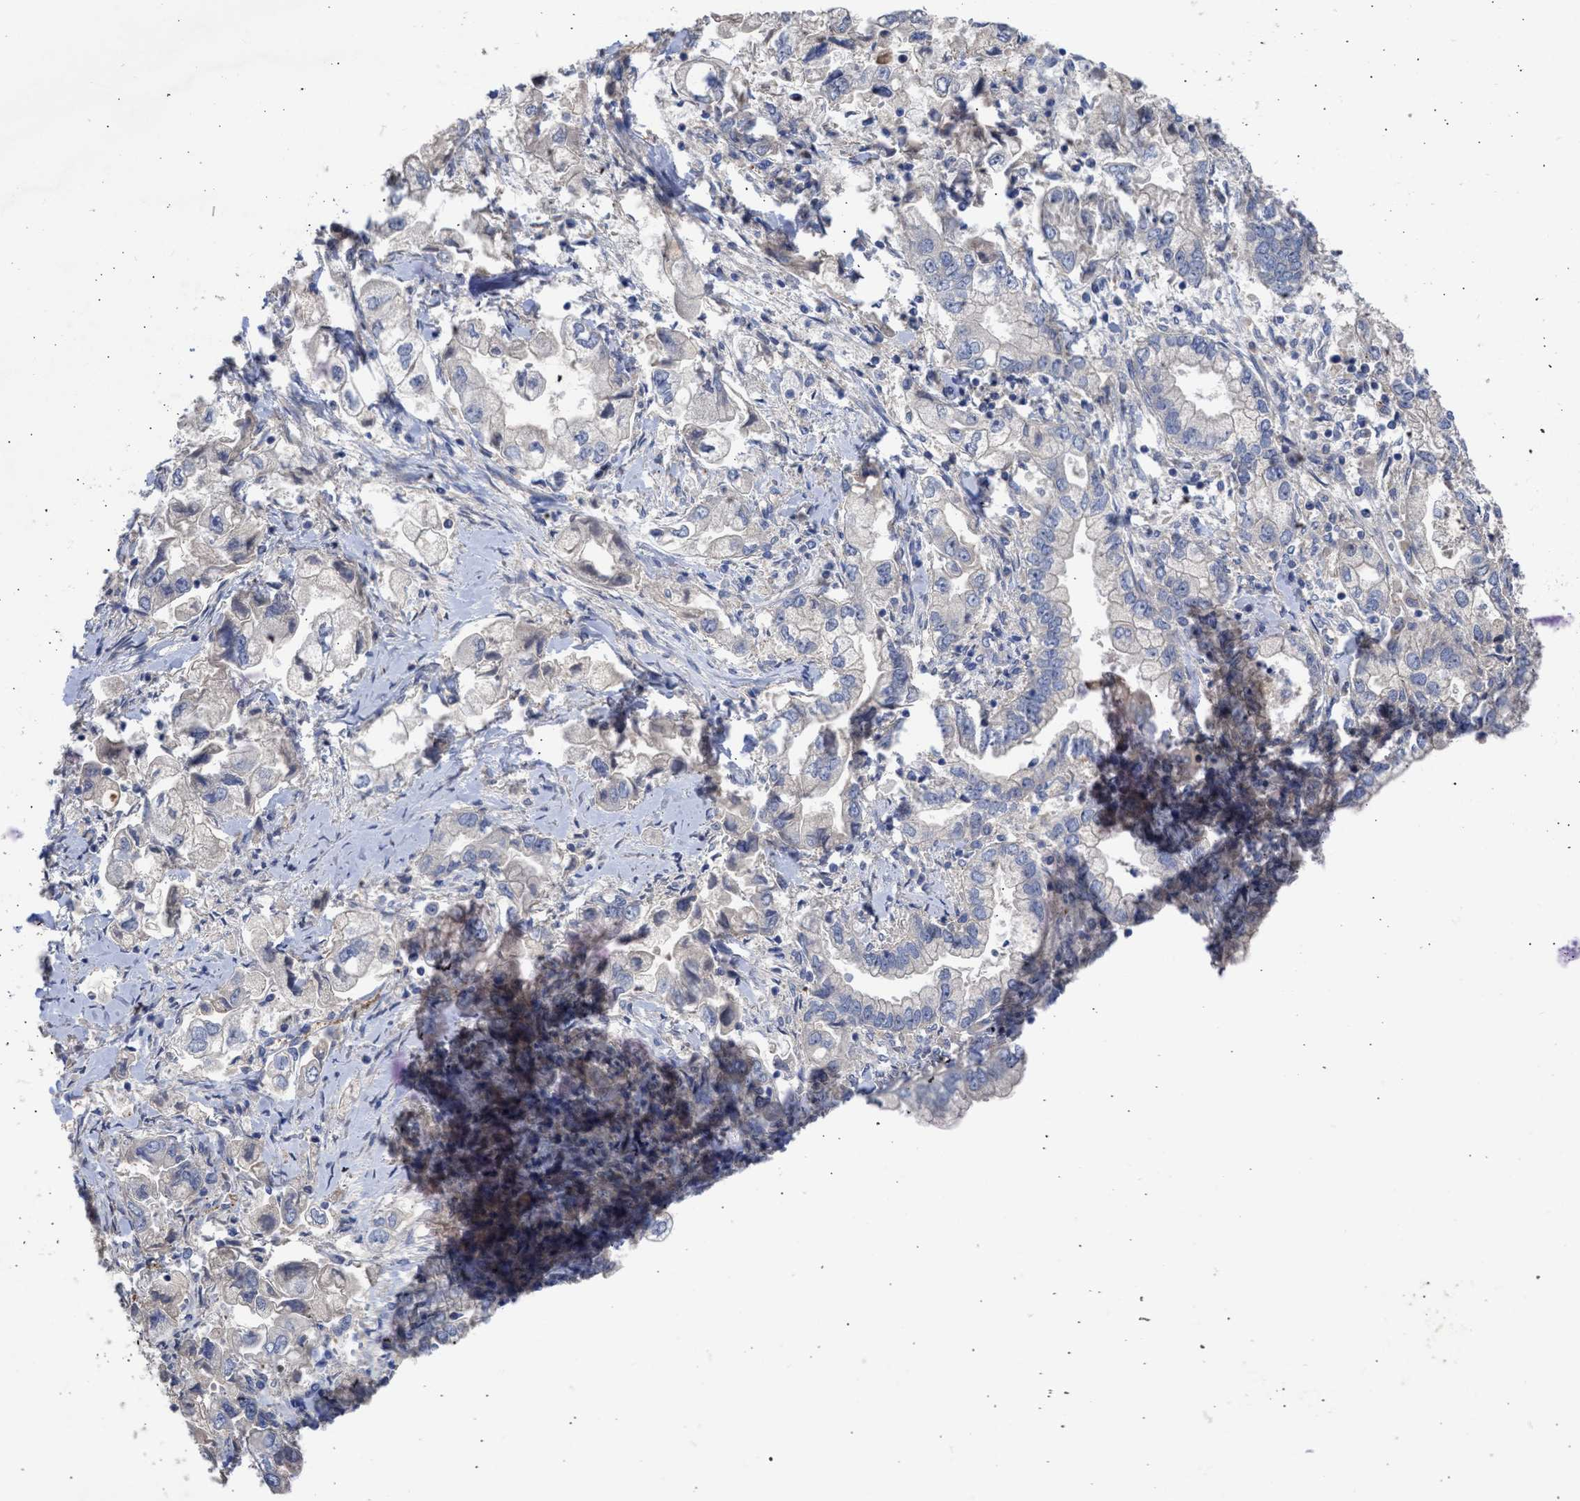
{"staining": {"intensity": "negative", "quantity": "none", "location": "none"}, "tissue": "stomach cancer", "cell_type": "Tumor cells", "image_type": "cancer", "snomed": [{"axis": "morphology", "description": "Normal tissue, NOS"}, {"axis": "morphology", "description": "Adenocarcinoma, NOS"}, {"axis": "topography", "description": "Stomach"}], "caption": "High magnification brightfield microscopy of adenocarcinoma (stomach) stained with DAB (3,3'-diaminobenzidine) (brown) and counterstained with hematoxylin (blue): tumor cells show no significant expression. (DAB IHC, high magnification).", "gene": "ARHGEF4", "patient": {"sex": "male", "age": 62}}